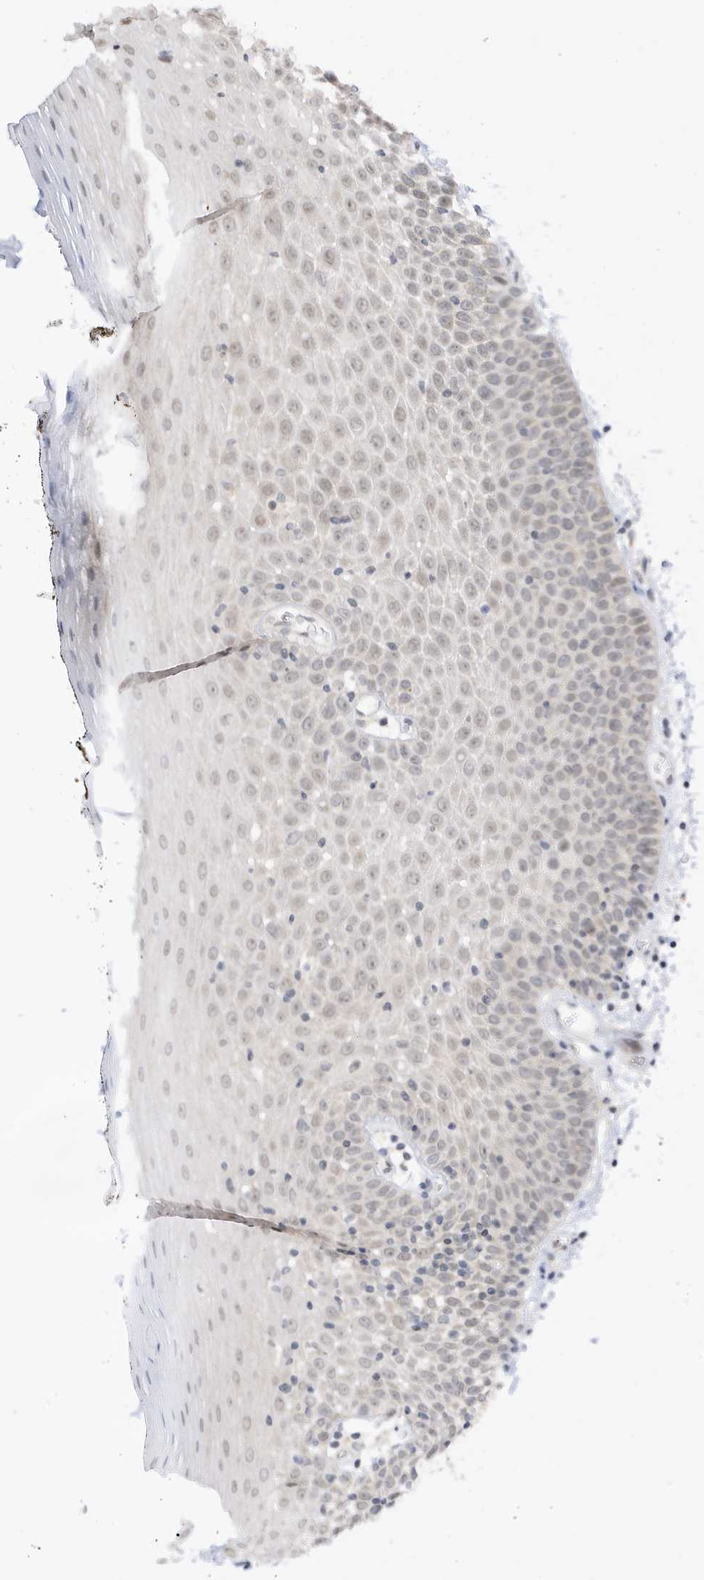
{"staining": {"intensity": "weak", "quantity": ">75%", "location": "nuclear"}, "tissue": "oral mucosa", "cell_type": "Squamous epithelial cells", "image_type": "normal", "snomed": [{"axis": "morphology", "description": "Normal tissue, NOS"}, {"axis": "topography", "description": "Oral tissue"}], "caption": "Squamous epithelial cells display low levels of weak nuclear staining in approximately >75% of cells in unremarkable oral mucosa. The staining was performed using DAB, with brown indicating positive protein expression. Nuclei are stained blue with hematoxylin.", "gene": "TAB3", "patient": {"sex": "male", "age": 74}}